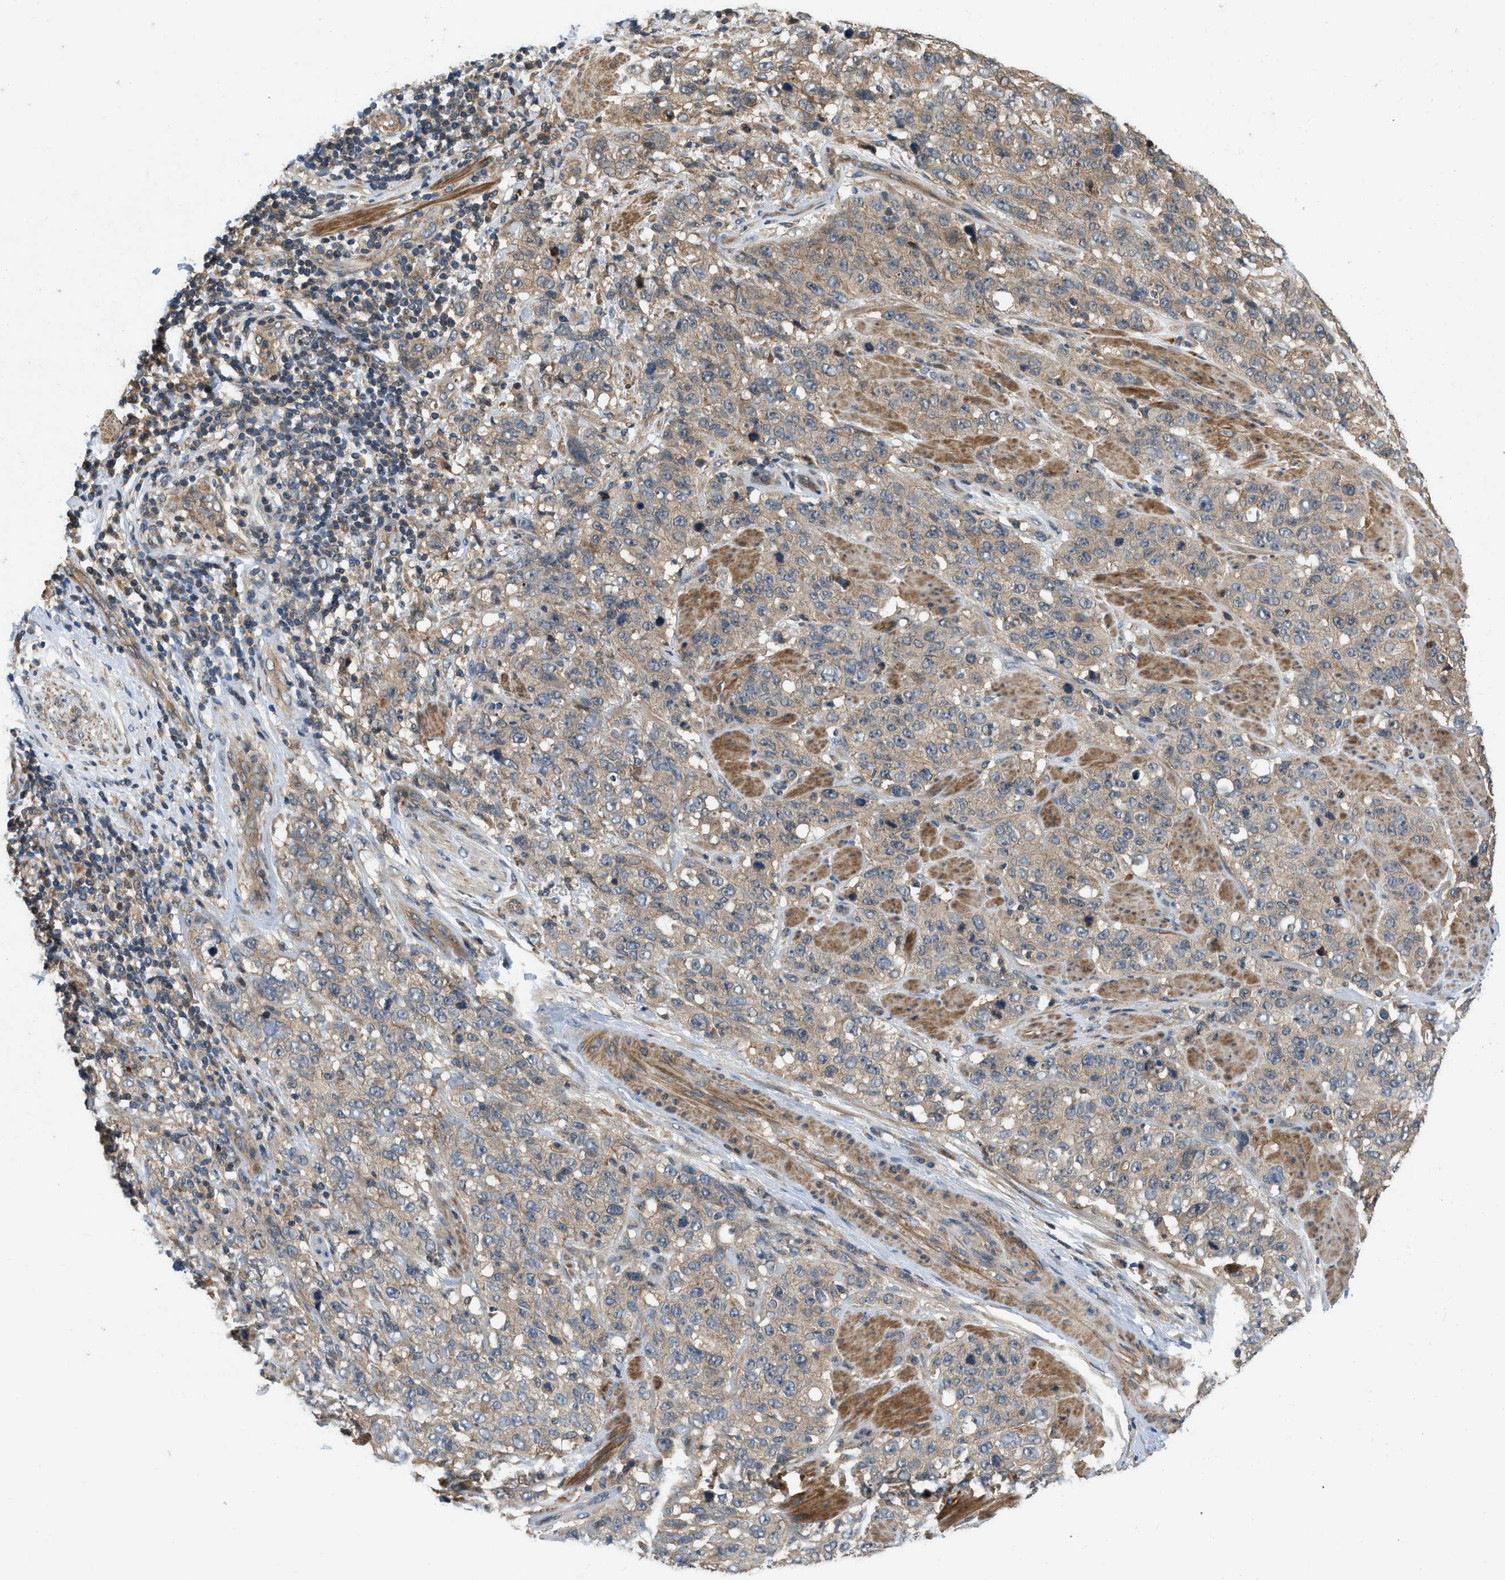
{"staining": {"intensity": "weak", "quantity": "<25%", "location": "cytoplasmic/membranous"}, "tissue": "stomach cancer", "cell_type": "Tumor cells", "image_type": "cancer", "snomed": [{"axis": "morphology", "description": "Adenocarcinoma, NOS"}, {"axis": "topography", "description": "Stomach"}], "caption": "An image of stomach adenocarcinoma stained for a protein displays no brown staining in tumor cells.", "gene": "GPR31", "patient": {"sex": "male", "age": 48}}